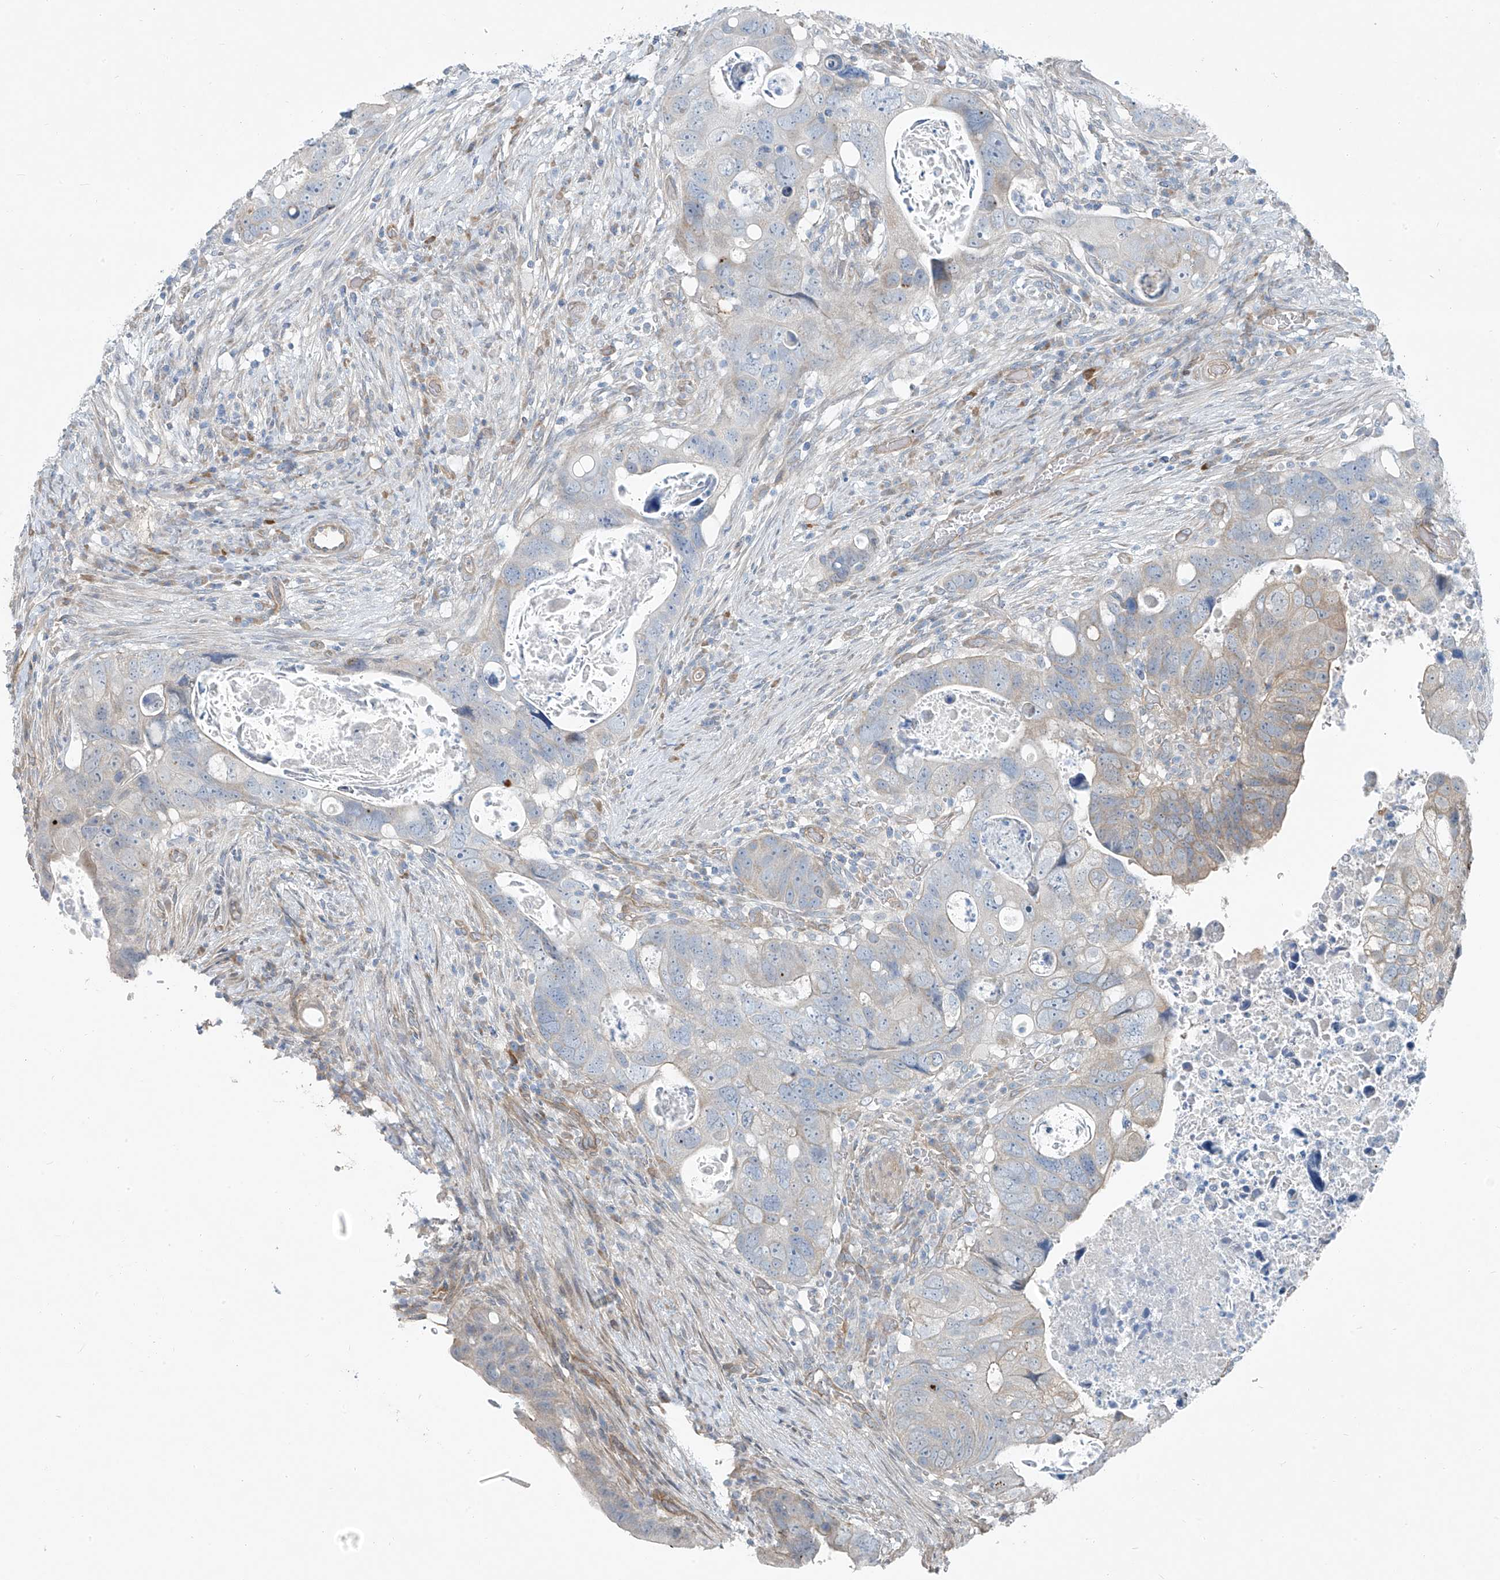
{"staining": {"intensity": "weak", "quantity": "<25%", "location": "cytoplasmic/membranous"}, "tissue": "colorectal cancer", "cell_type": "Tumor cells", "image_type": "cancer", "snomed": [{"axis": "morphology", "description": "Adenocarcinoma, NOS"}, {"axis": "topography", "description": "Rectum"}], "caption": "Image shows no protein staining in tumor cells of colorectal cancer tissue.", "gene": "TNS2", "patient": {"sex": "male", "age": 59}}